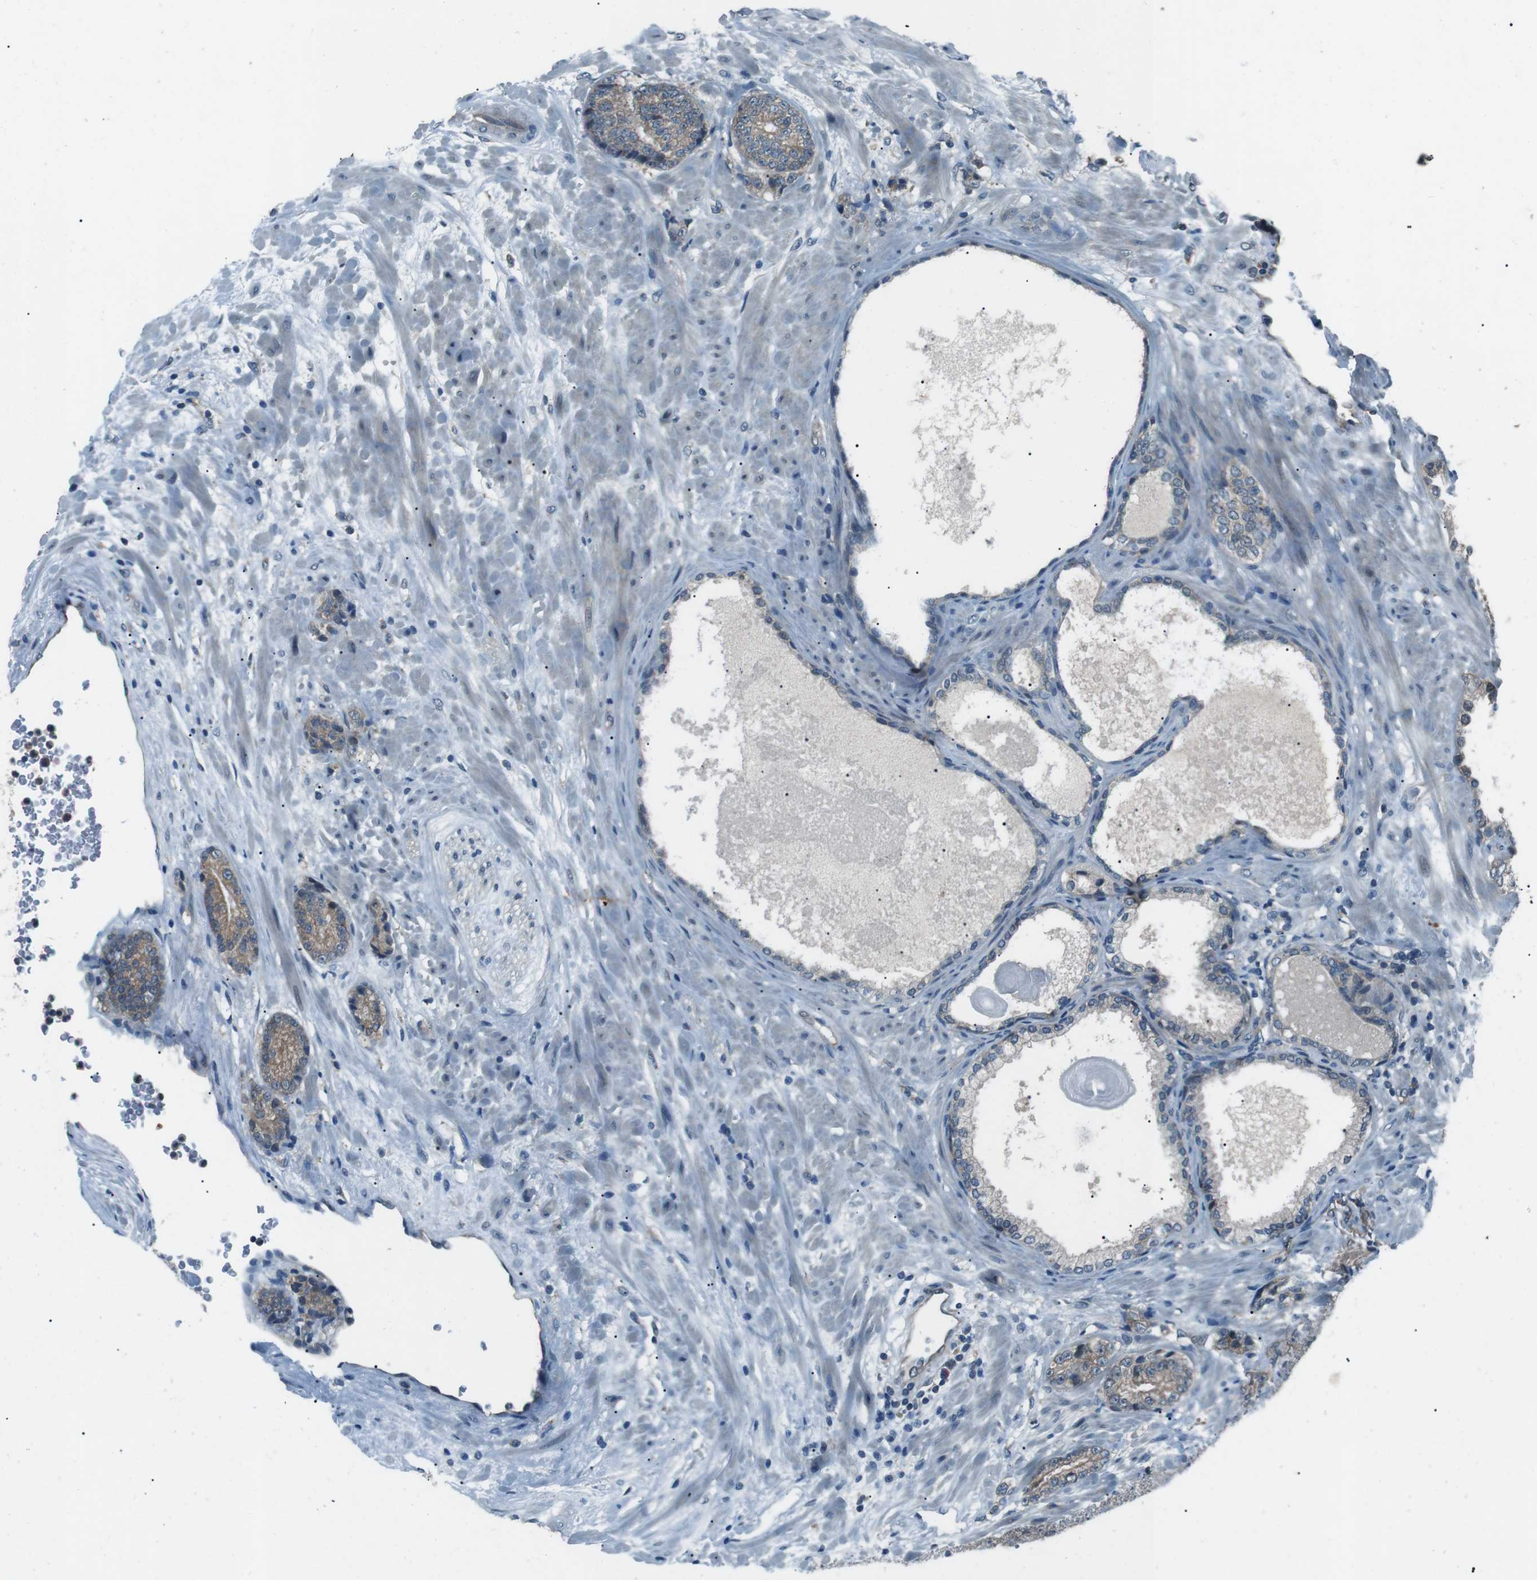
{"staining": {"intensity": "weak", "quantity": "25%-75%", "location": "cytoplasmic/membranous"}, "tissue": "prostate cancer", "cell_type": "Tumor cells", "image_type": "cancer", "snomed": [{"axis": "morphology", "description": "Adenocarcinoma, High grade"}, {"axis": "topography", "description": "Prostate"}], "caption": "Immunohistochemical staining of human prostate cancer demonstrates weak cytoplasmic/membranous protein staining in about 25%-75% of tumor cells.", "gene": "LRIG2", "patient": {"sex": "male", "age": 61}}